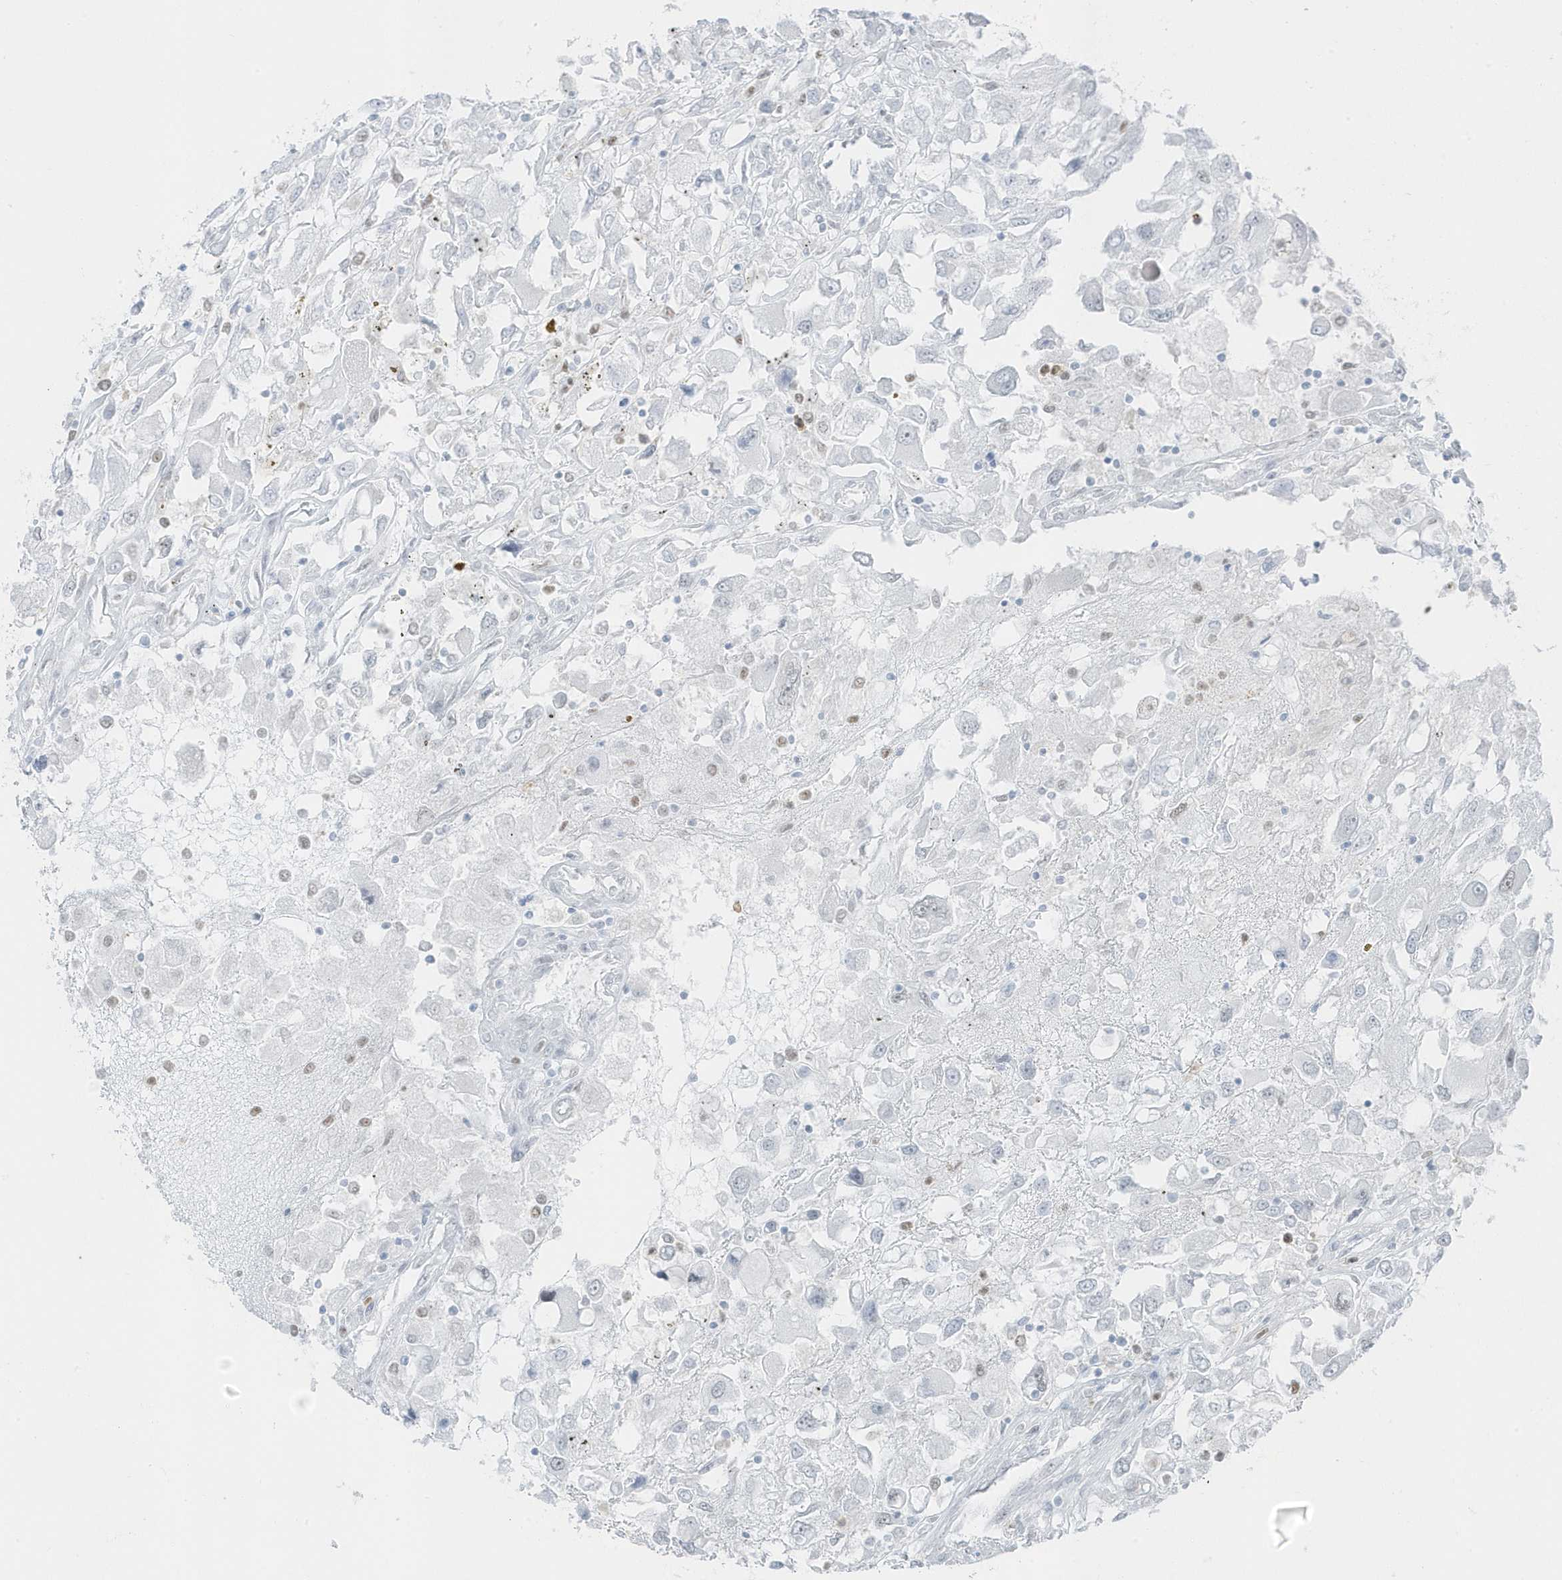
{"staining": {"intensity": "negative", "quantity": "none", "location": "none"}, "tissue": "renal cancer", "cell_type": "Tumor cells", "image_type": "cancer", "snomed": [{"axis": "morphology", "description": "Adenocarcinoma, NOS"}, {"axis": "topography", "description": "Kidney"}], "caption": "An immunohistochemistry photomicrograph of renal cancer is shown. There is no staining in tumor cells of renal cancer.", "gene": "SMIM34", "patient": {"sex": "female", "age": 52}}